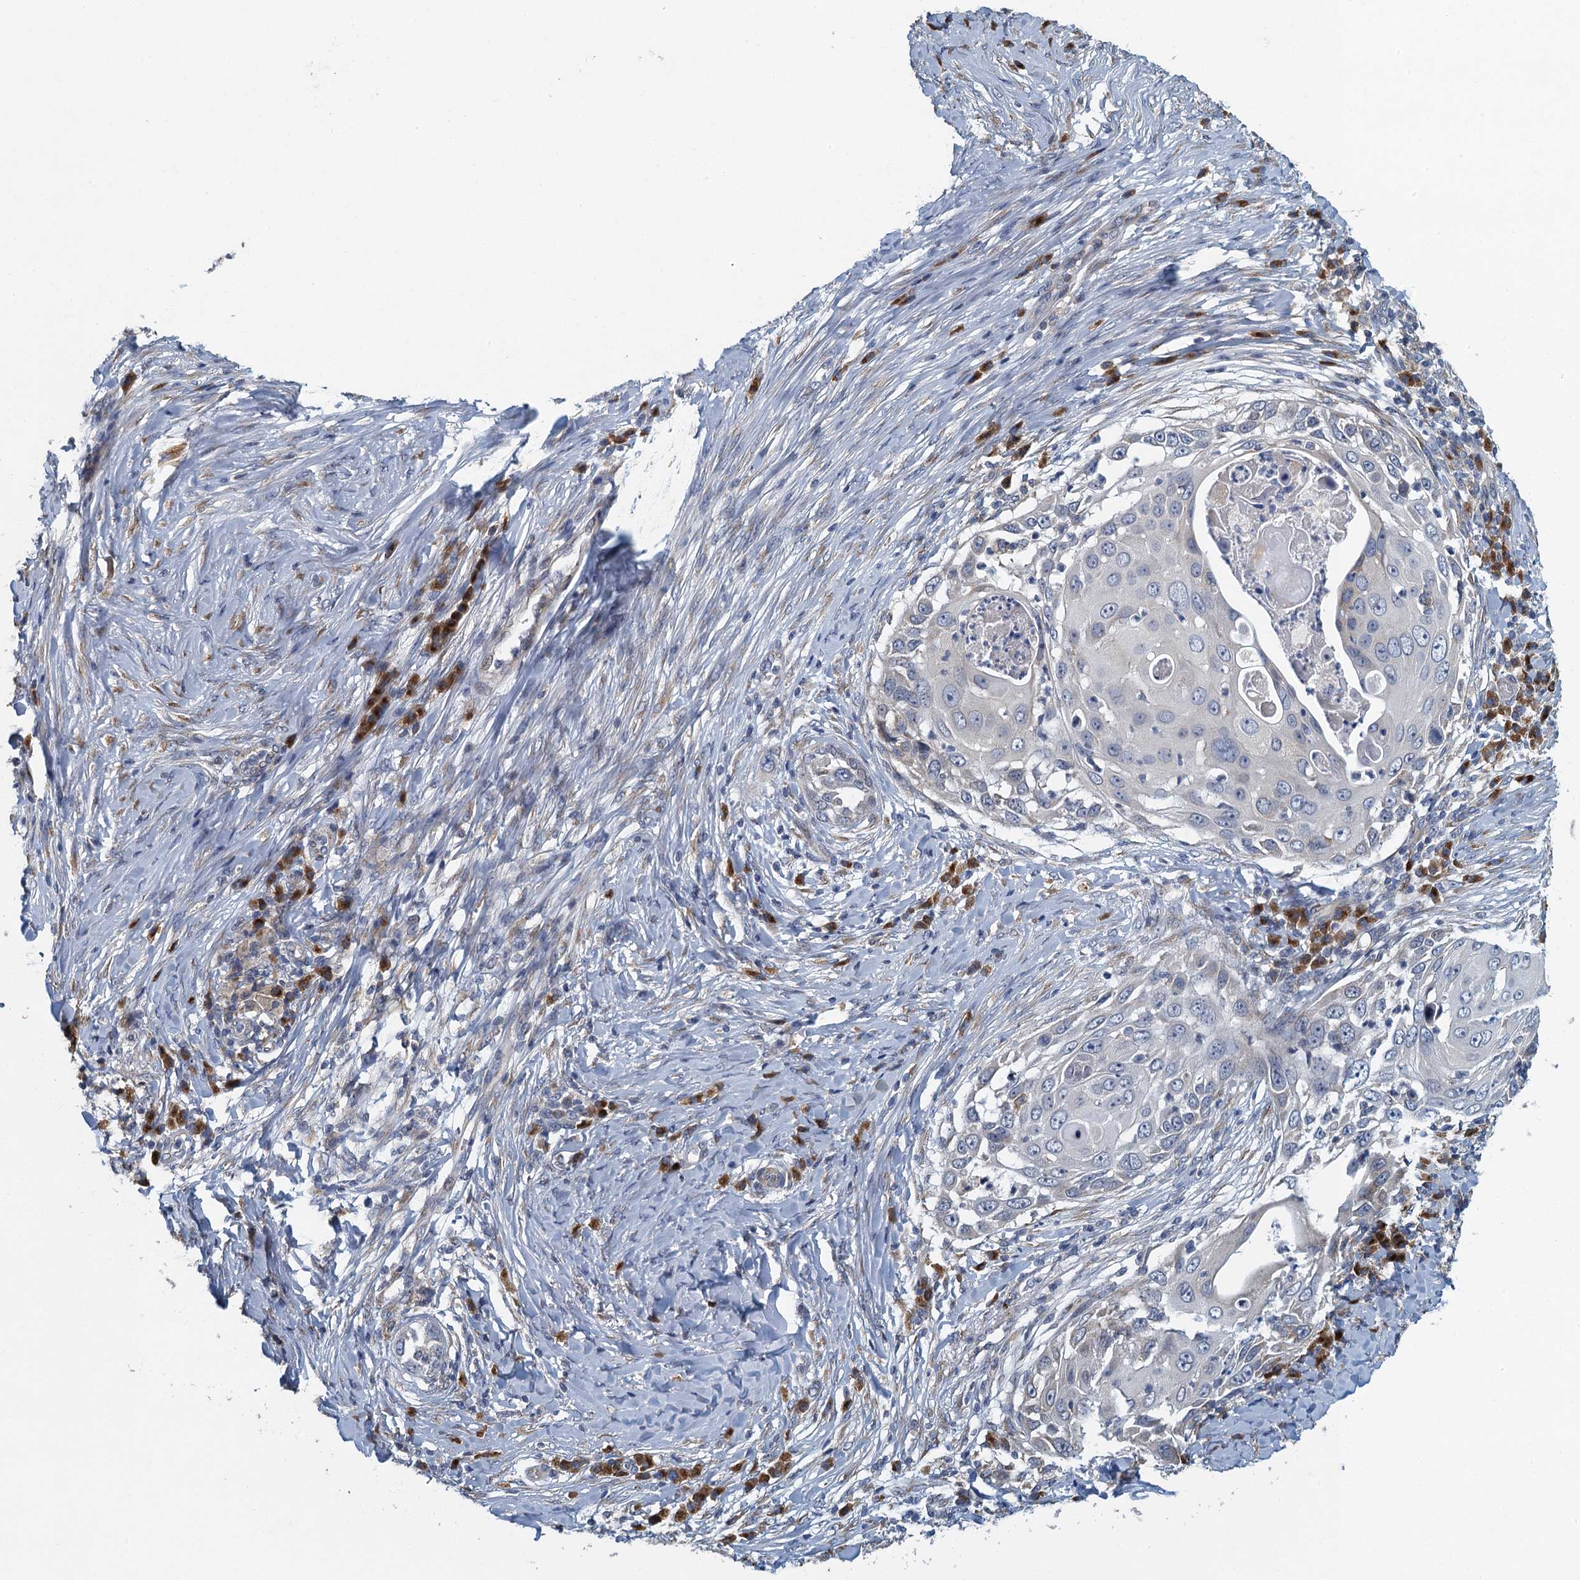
{"staining": {"intensity": "negative", "quantity": "none", "location": "none"}, "tissue": "skin cancer", "cell_type": "Tumor cells", "image_type": "cancer", "snomed": [{"axis": "morphology", "description": "Squamous cell carcinoma, NOS"}, {"axis": "topography", "description": "Skin"}], "caption": "High magnification brightfield microscopy of skin cancer stained with DAB (brown) and counterstained with hematoxylin (blue): tumor cells show no significant expression. (Immunohistochemistry, brightfield microscopy, high magnification).", "gene": "ALG2", "patient": {"sex": "female", "age": 44}}